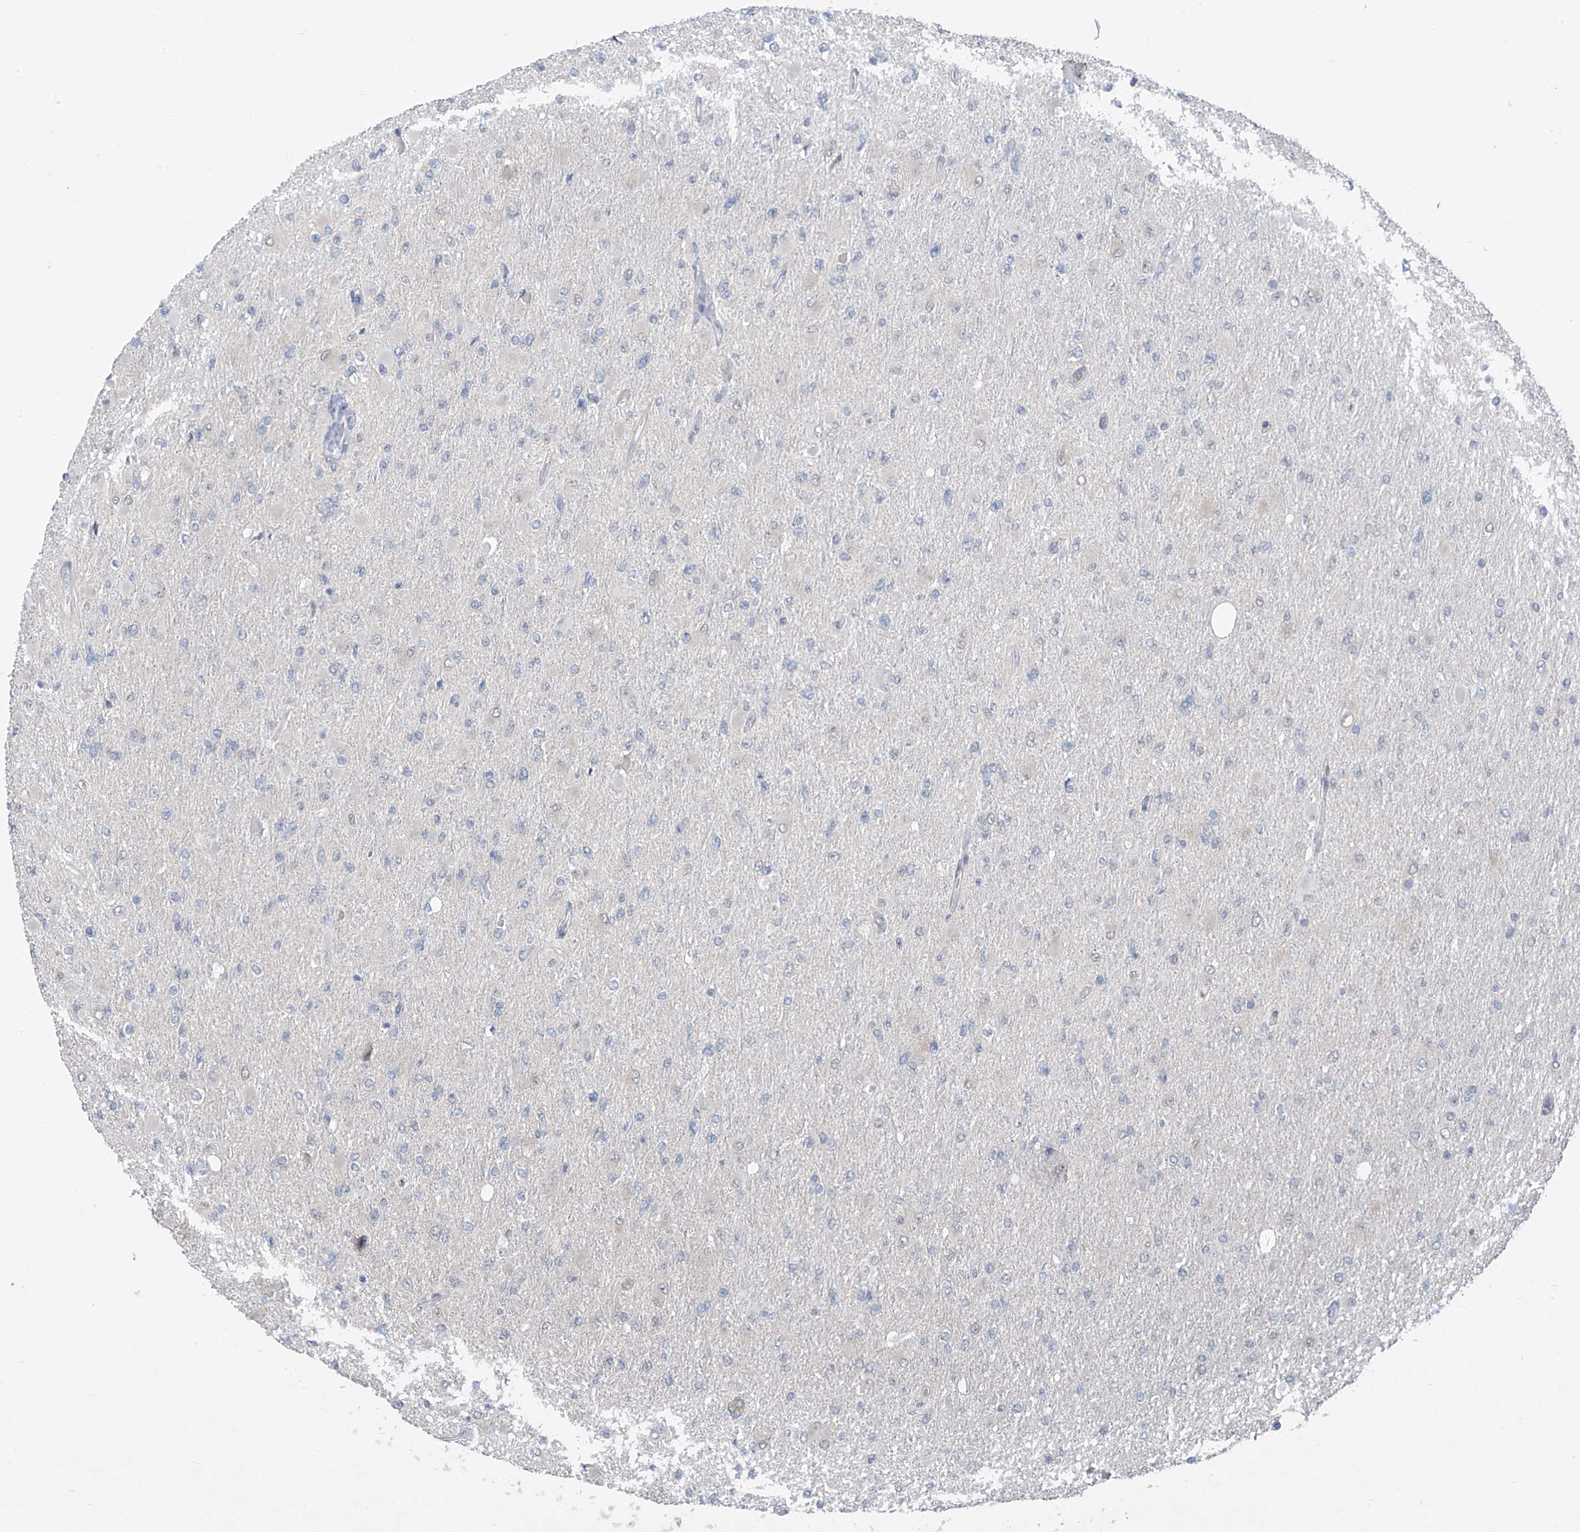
{"staining": {"intensity": "negative", "quantity": "none", "location": "none"}, "tissue": "glioma", "cell_type": "Tumor cells", "image_type": "cancer", "snomed": [{"axis": "morphology", "description": "Glioma, malignant, High grade"}, {"axis": "topography", "description": "Cerebral cortex"}], "caption": "Immunohistochemistry (IHC) micrograph of neoplastic tissue: malignant glioma (high-grade) stained with DAB (3,3'-diaminobenzidine) shows no significant protein staining in tumor cells. (DAB immunohistochemistry (IHC), high magnification).", "gene": "CYP4V2", "patient": {"sex": "female", "age": 36}}